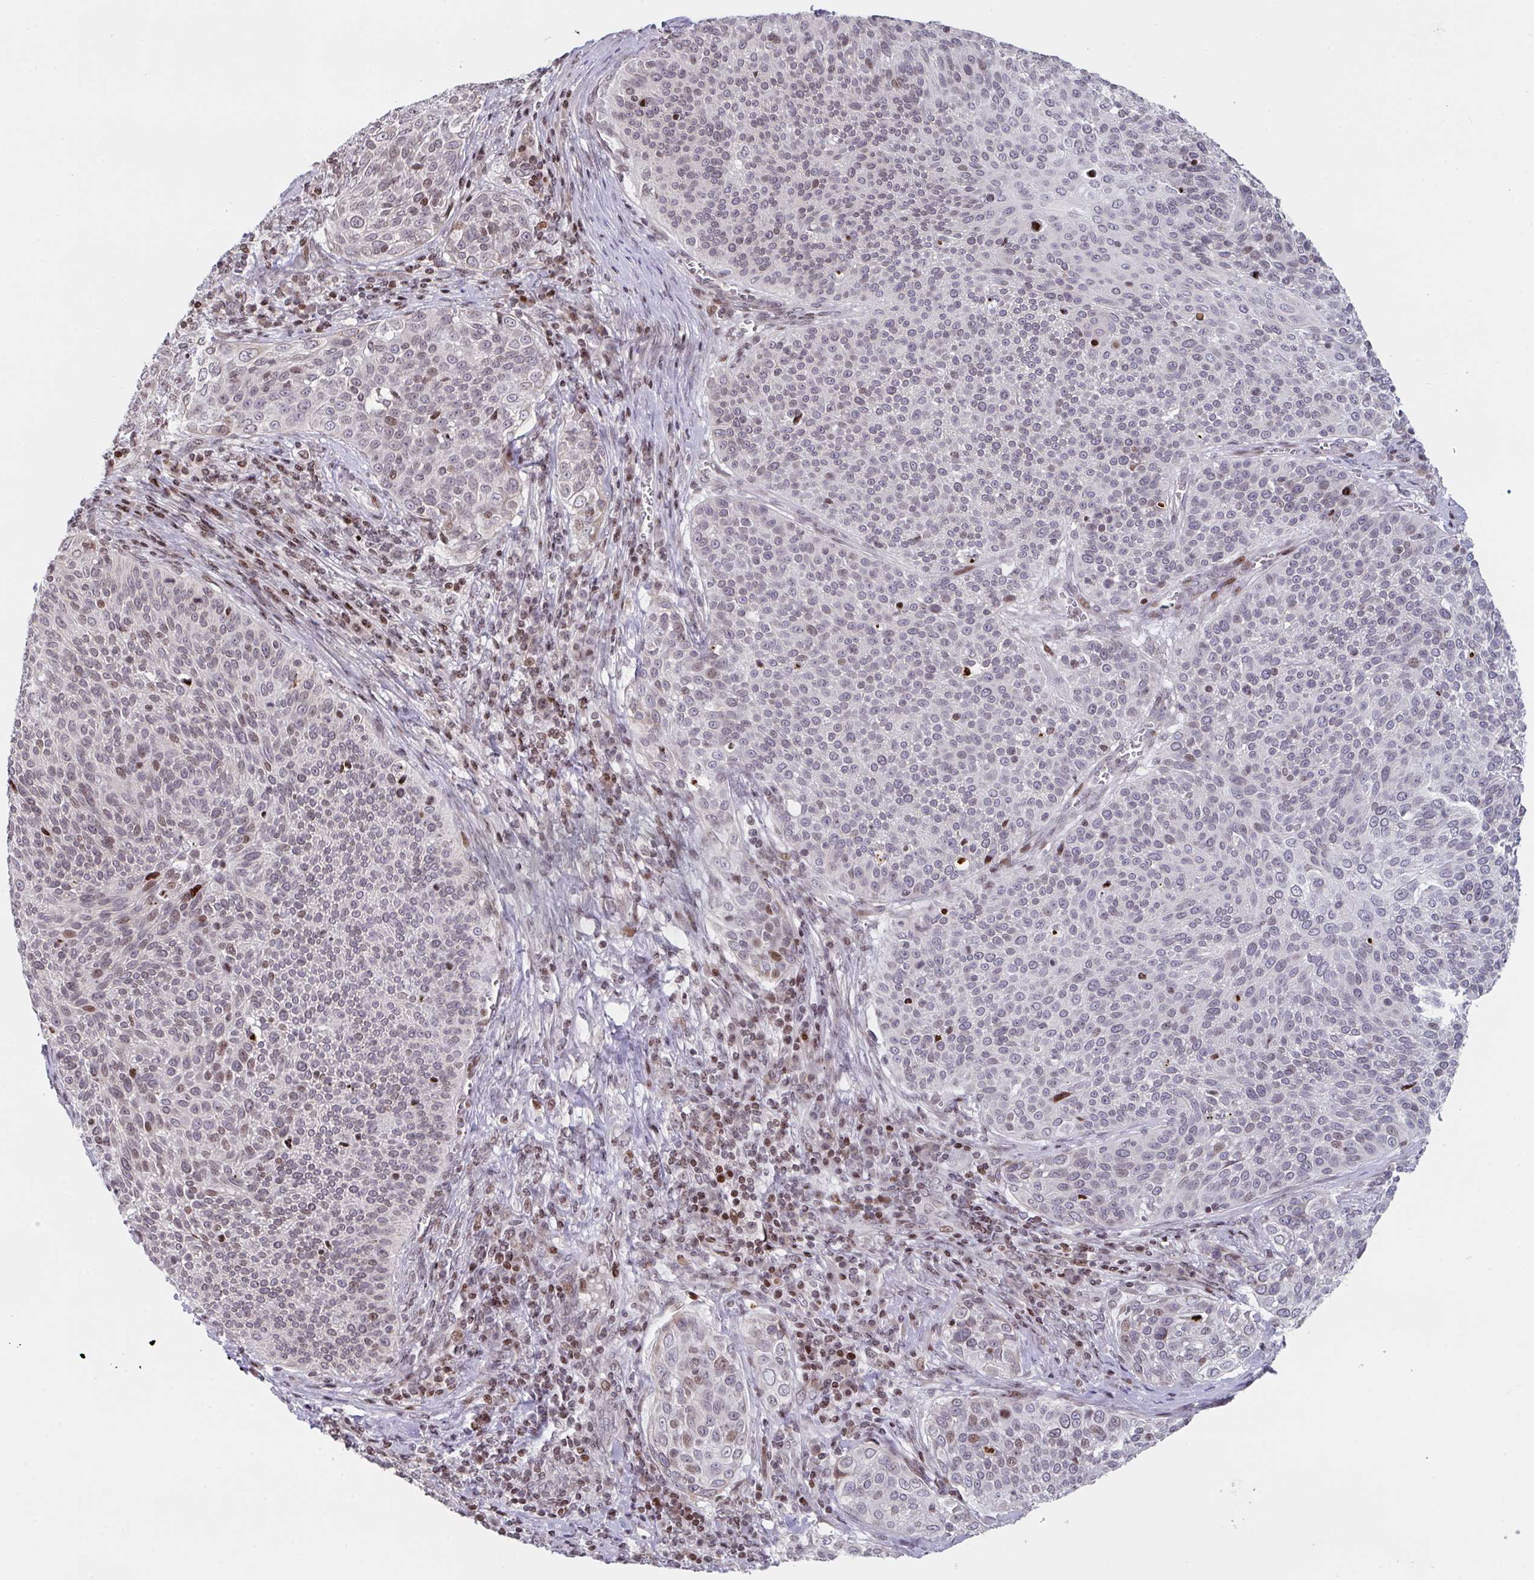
{"staining": {"intensity": "moderate", "quantity": "<25%", "location": "nuclear"}, "tissue": "cervical cancer", "cell_type": "Tumor cells", "image_type": "cancer", "snomed": [{"axis": "morphology", "description": "Squamous cell carcinoma, NOS"}, {"axis": "topography", "description": "Cervix"}], "caption": "The micrograph demonstrates a brown stain indicating the presence of a protein in the nuclear of tumor cells in cervical squamous cell carcinoma.", "gene": "PCDHB8", "patient": {"sex": "female", "age": 31}}